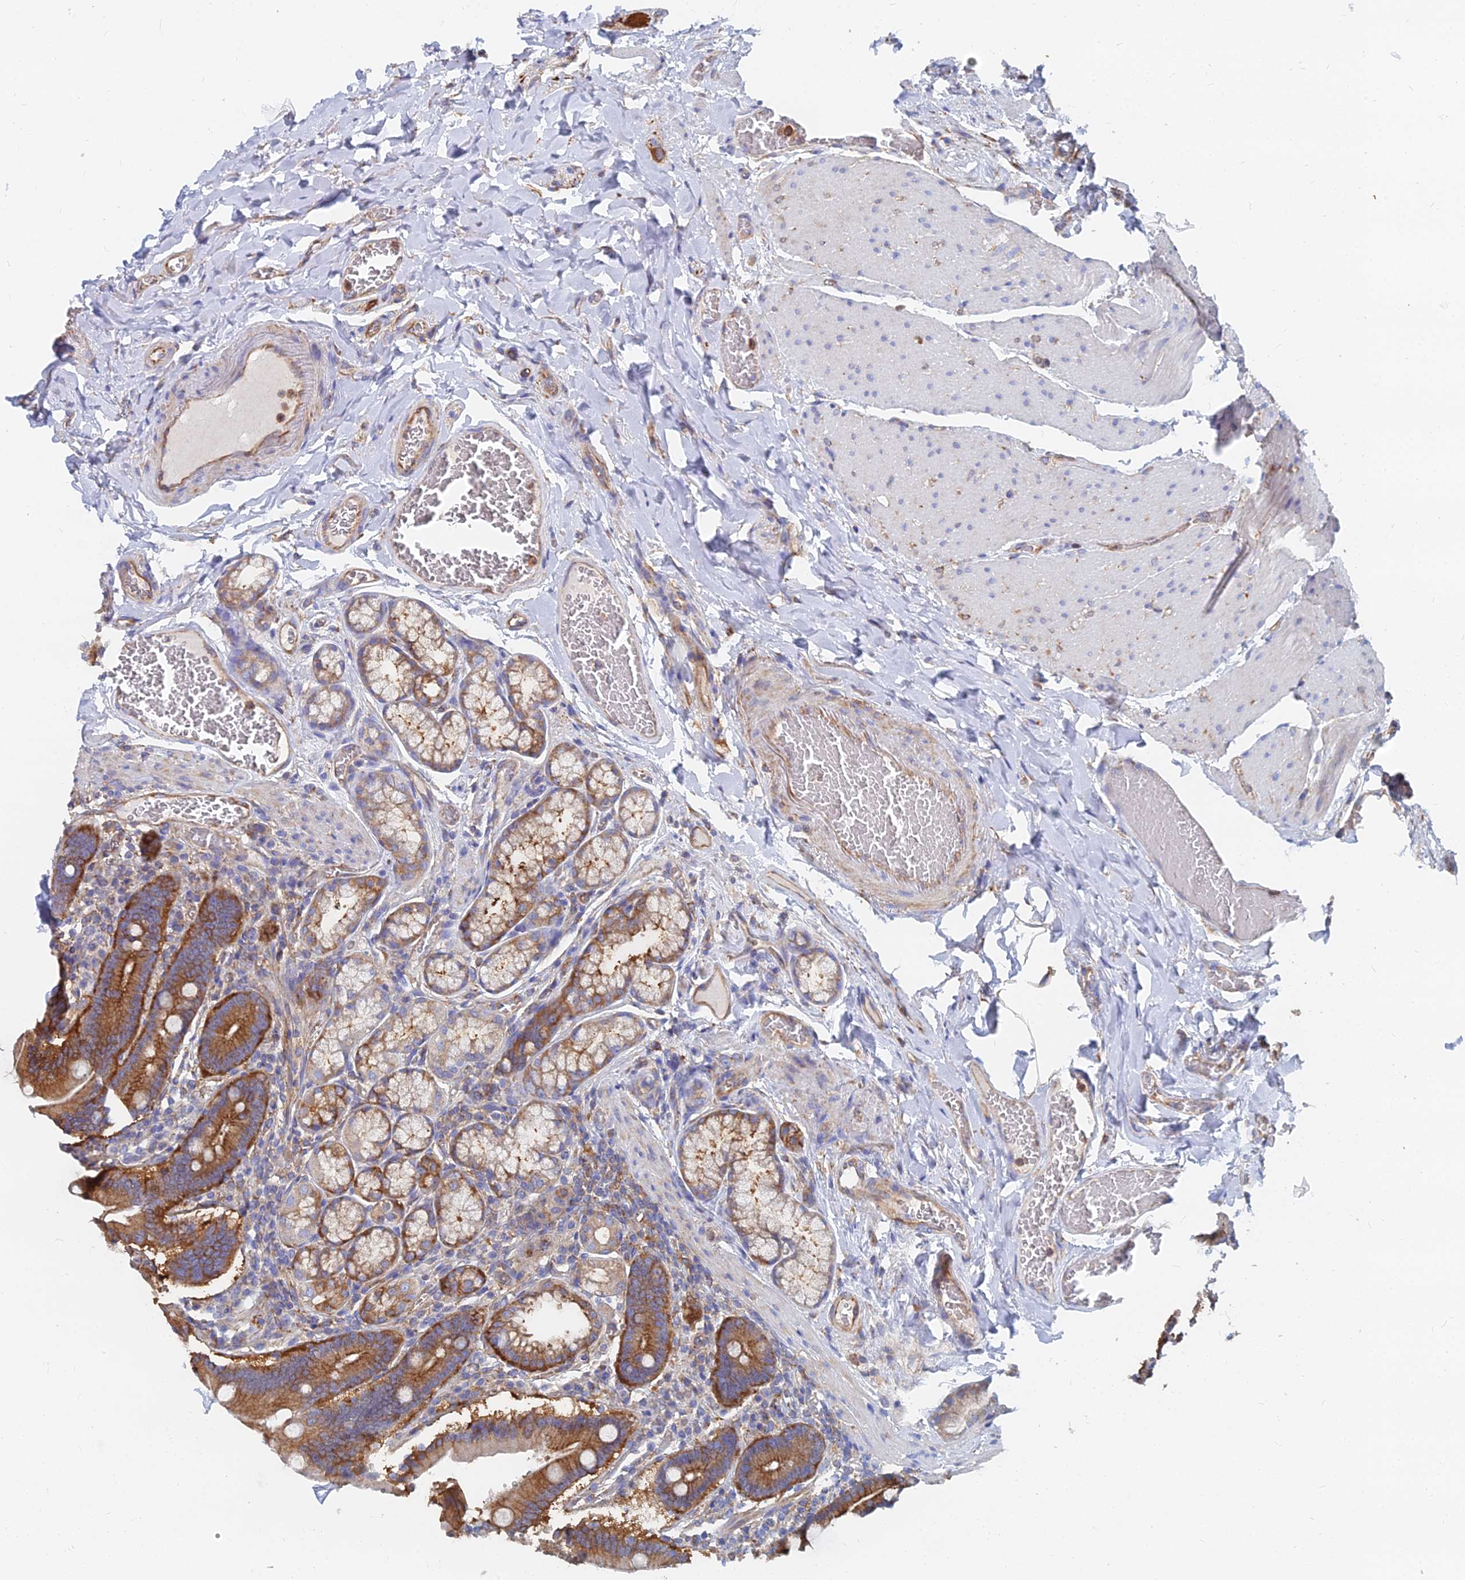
{"staining": {"intensity": "strong", "quantity": ">75%", "location": "cytoplasmic/membranous"}, "tissue": "duodenum", "cell_type": "Glandular cells", "image_type": "normal", "snomed": [{"axis": "morphology", "description": "Normal tissue, NOS"}, {"axis": "topography", "description": "Duodenum"}], "caption": "Protein expression analysis of normal duodenum exhibits strong cytoplasmic/membranous staining in about >75% of glandular cells.", "gene": "FFAR3", "patient": {"sex": "female", "age": 62}}